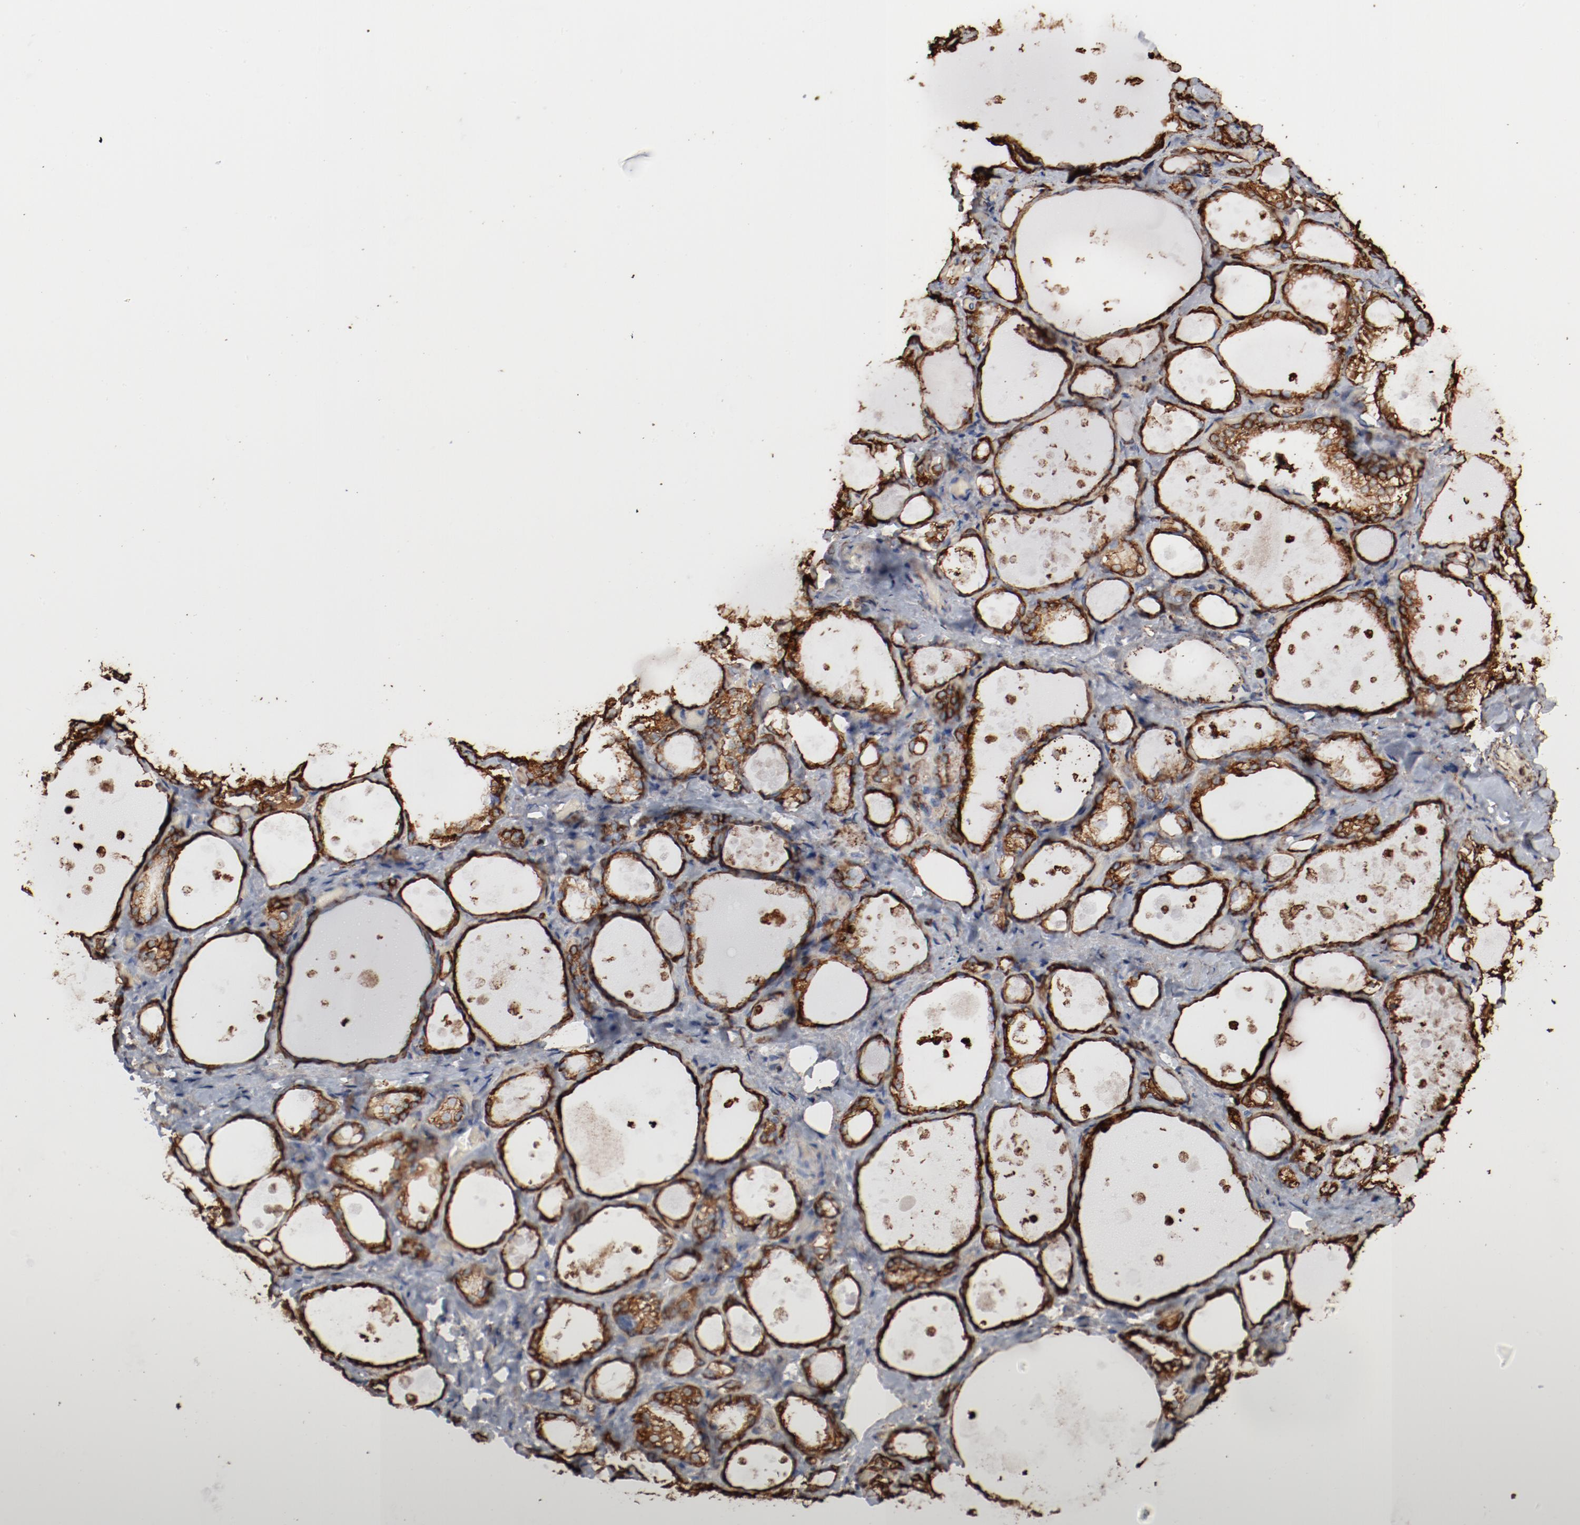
{"staining": {"intensity": "strong", "quantity": ">75%", "location": "cytoplasmic/membranous"}, "tissue": "thyroid gland", "cell_type": "Glandular cells", "image_type": "normal", "snomed": [{"axis": "morphology", "description": "Normal tissue, NOS"}, {"axis": "topography", "description": "Thyroid gland"}], "caption": "Unremarkable thyroid gland was stained to show a protein in brown. There is high levels of strong cytoplasmic/membranous positivity in approximately >75% of glandular cells. (DAB (3,3'-diaminobenzidine) IHC, brown staining for protein, blue staining for nuclei).", "gene": "PDIA3", "patient": {"sex": "female", "age": 75}}